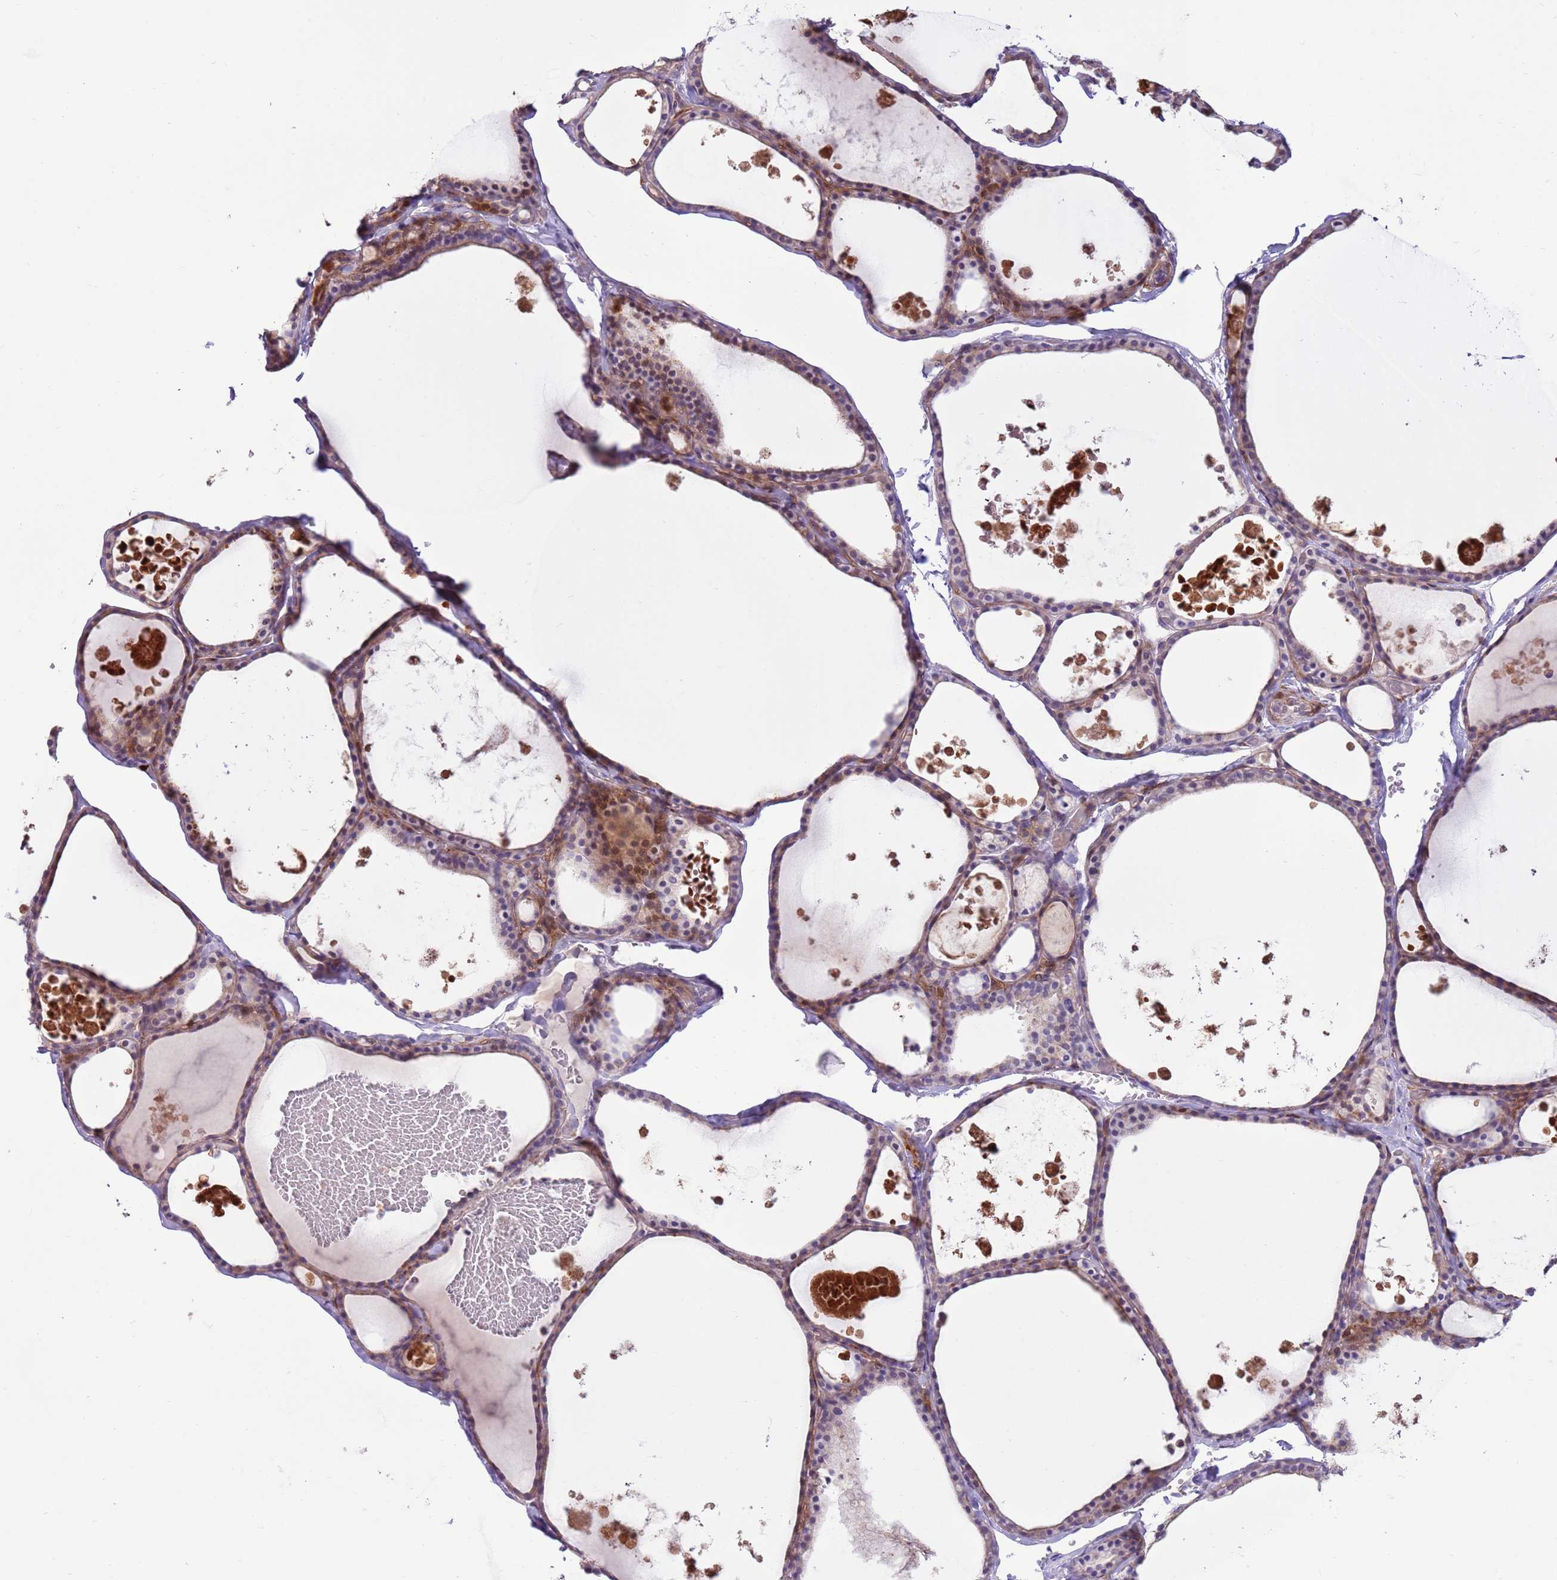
{"staining": {"intensity": "moderate", "quantity": "25%-75%", "location": "cytoplasmic/membranous"}, "tissue": "thyroid gland", "cell_type": "Glandular cells", "image_type": "normal", "snomed": [{"axis": "morphology", "description": "Normal tissue, NOS"}, {"axis": "topography", "description": "Thyroid gland"}], "caption": "Thyroid gland stained with immunohistochemistry reveals moderate cytoplasmic/membranous positivity in approximately 25%-75% of glandular cells. (Stains: DAB in brown, nuclei in blue, Microscopy: brightfield microscopy at high magnification).", "gene": "LGI4", "patient": {"sex": "male", "age": 56}}